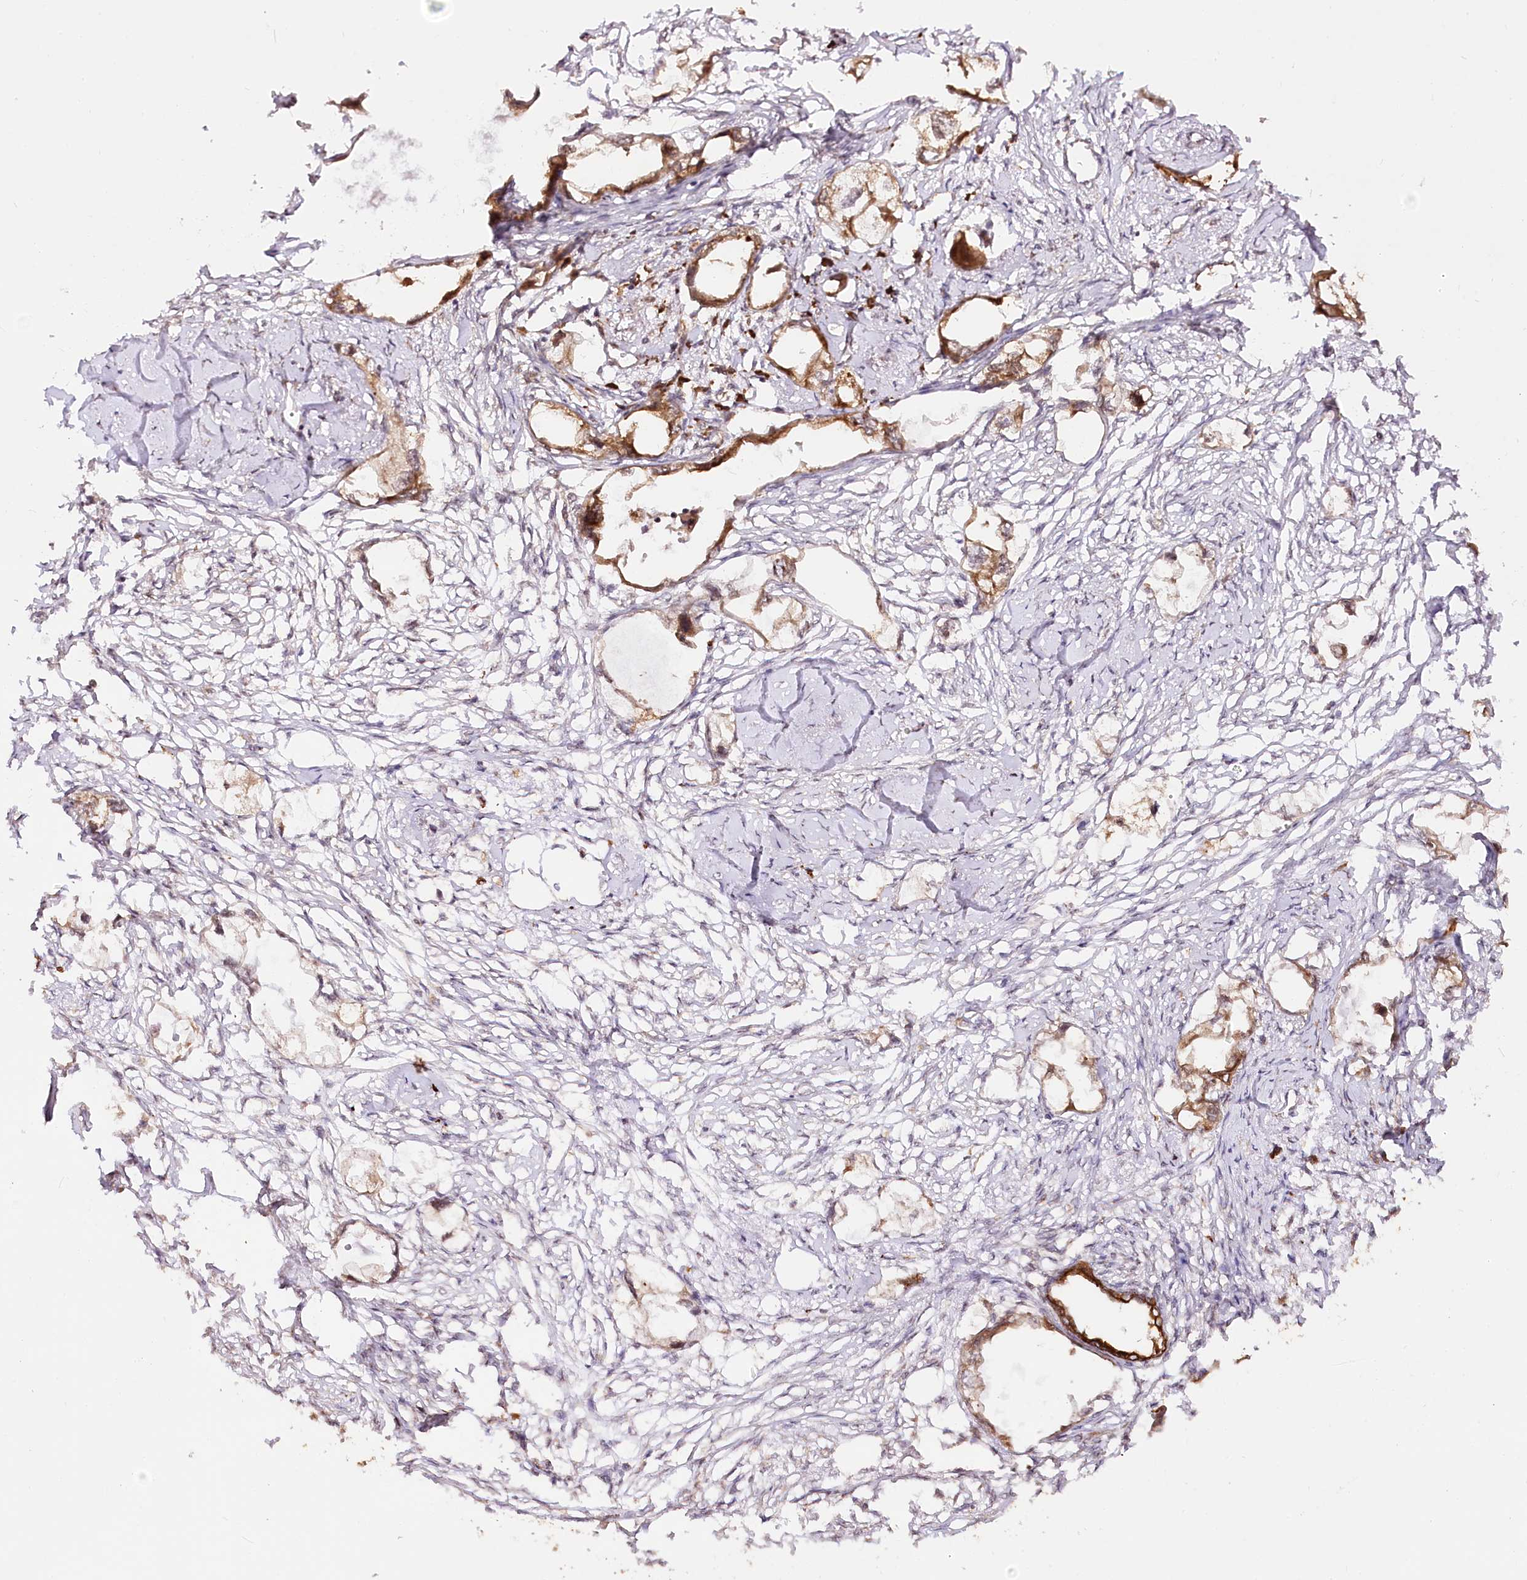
{"staining": {"intensity": "moderate", "quantity": ">75%", "location": "cytoplasmic/membranous"}, "tissue": "endometrial cancer", "cell_type": "Tumor cells", "image_type": "cancer", "snomed": [{"axis": "morphology", "description": "Adenocarcinoma, NOS"}, {"axis": "morphology", "description": "Adenocarcinoma, metastatic, NOS"}, {"axis": "topography", "description": "Adipose tissue"}, {"axis": "topography", "description": "Endometrium"}], "caption": "Tumor cells show medium levels of moderate cytoplasmic/membranous staining in about >75% of cells in endometrial cancer (adenocarcinoma).", "gene": "ENSG00000144785", "patient": {"sex": "female", "age": 67}}